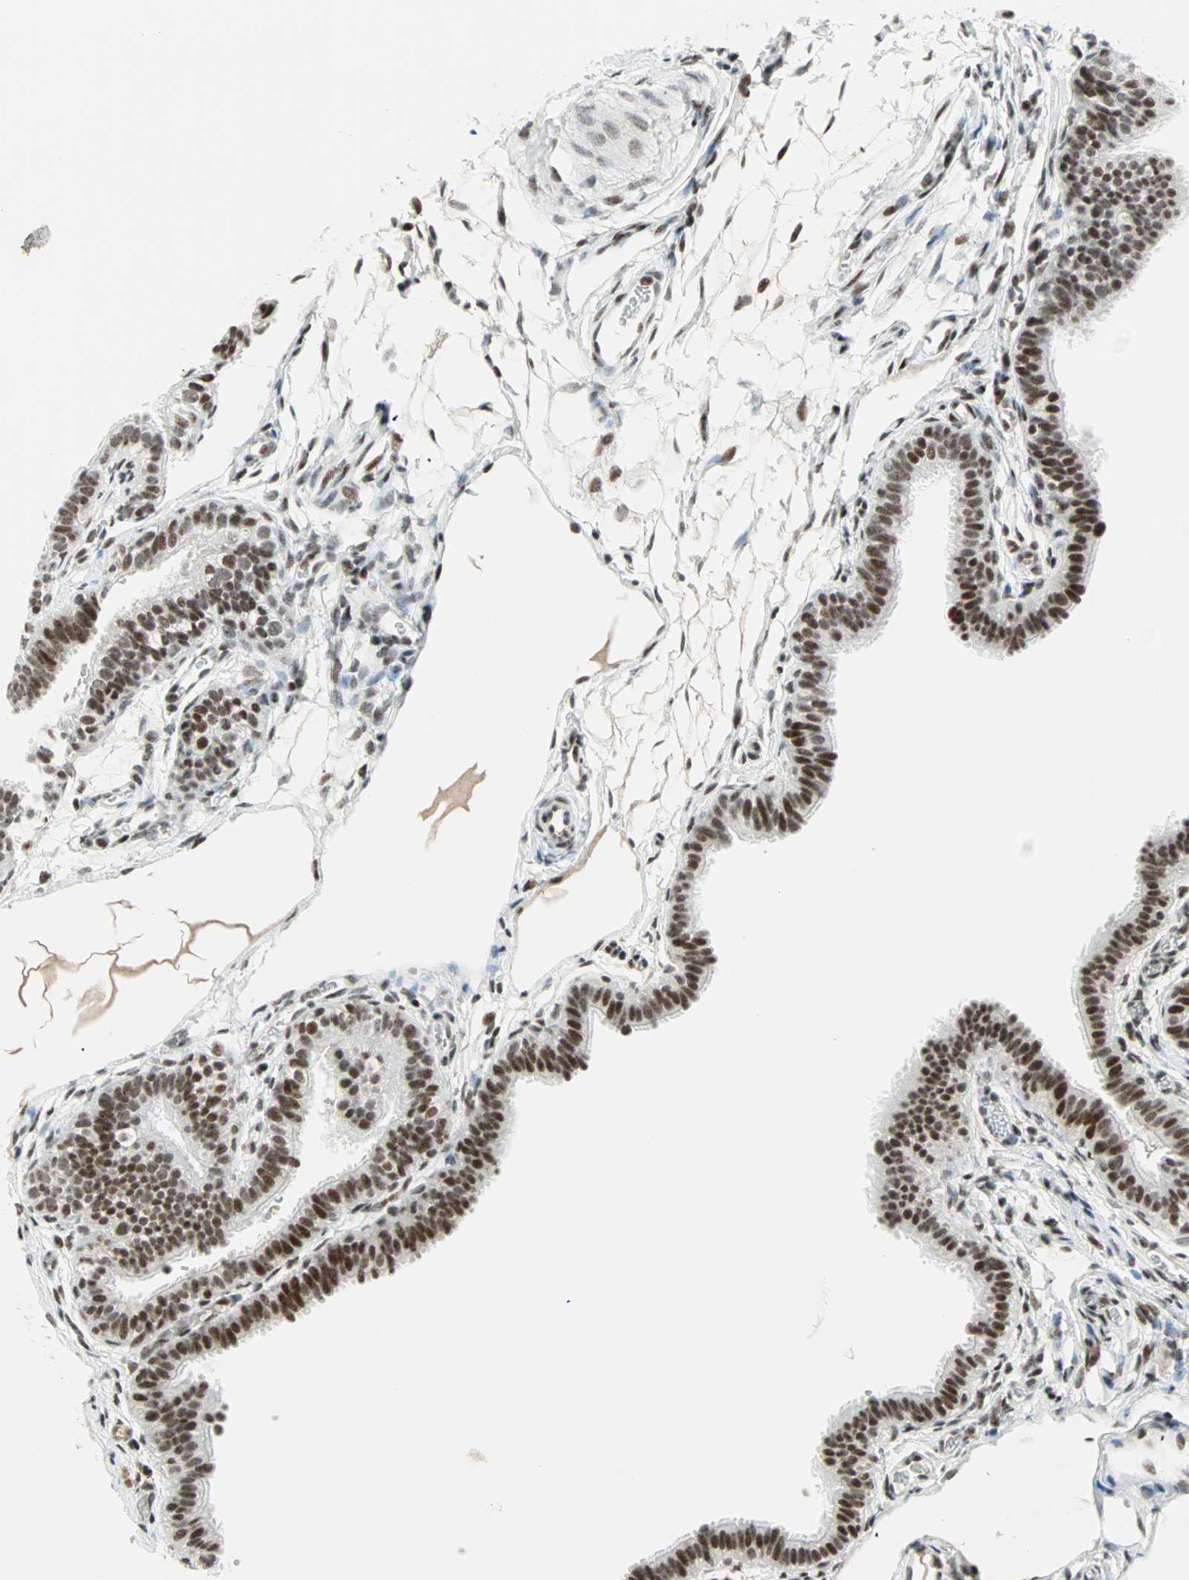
{"staining": {"intensity": "strong", "quantity": ">75%", "location": "nuclear"}, "tissue": "fallopian tube", "cell_type": "Glandular cells", "image_type": "normal", "snomed": [{"axis": "morphology", "description": "Normal tissue, NOS"}, {"axis": "topography", "description": "Fallopian tube"}, {"axis": "topography", "description": "Placenta"}], "caption": "This is a micrograph of IHC staining of benign fallopian tube, which shows strong staining in the nuclear of glandular cells.", "gene": "SIN3A", "patient": {"sex": "female", "age": 34}}